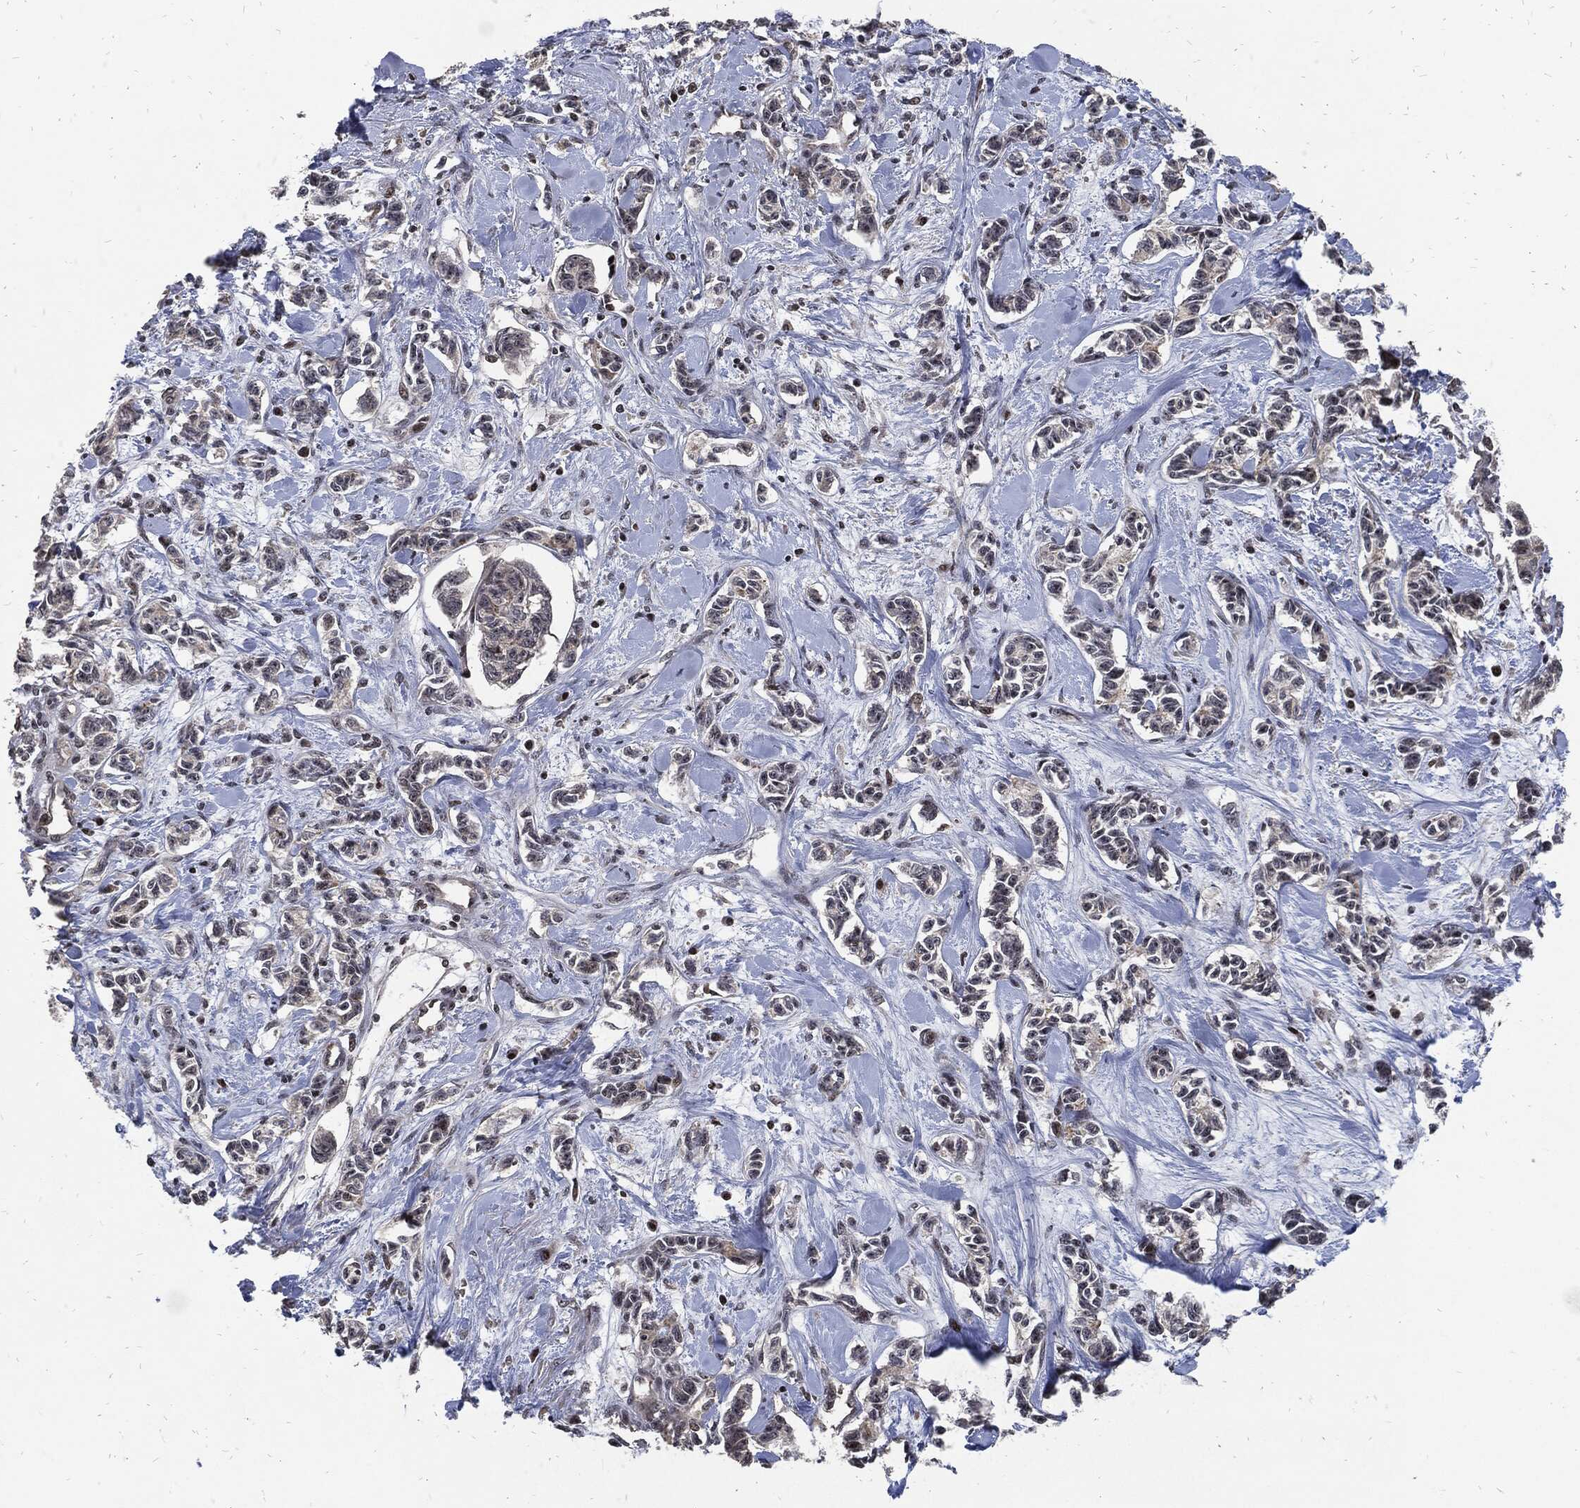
{"staining": {"intensity": "negative", "quantity": "none", "location": "none"}, "tissue": "carcinoid", "cell_type": "Tumor cells", "image_type": "cancer", "snomed": [{"axis": "morphology", "description": "Carcinoid, malignant, NOS"}, {"axis": "topography", "description": "Kidney"}], "caption": "Malignant carcinoid was stained to show a protein in brown. There is no significant expression in tumor cells. Nuclei are stained in blue.", "gene": "ZNF775", "patient": {"sex": "female", "age": 41}}